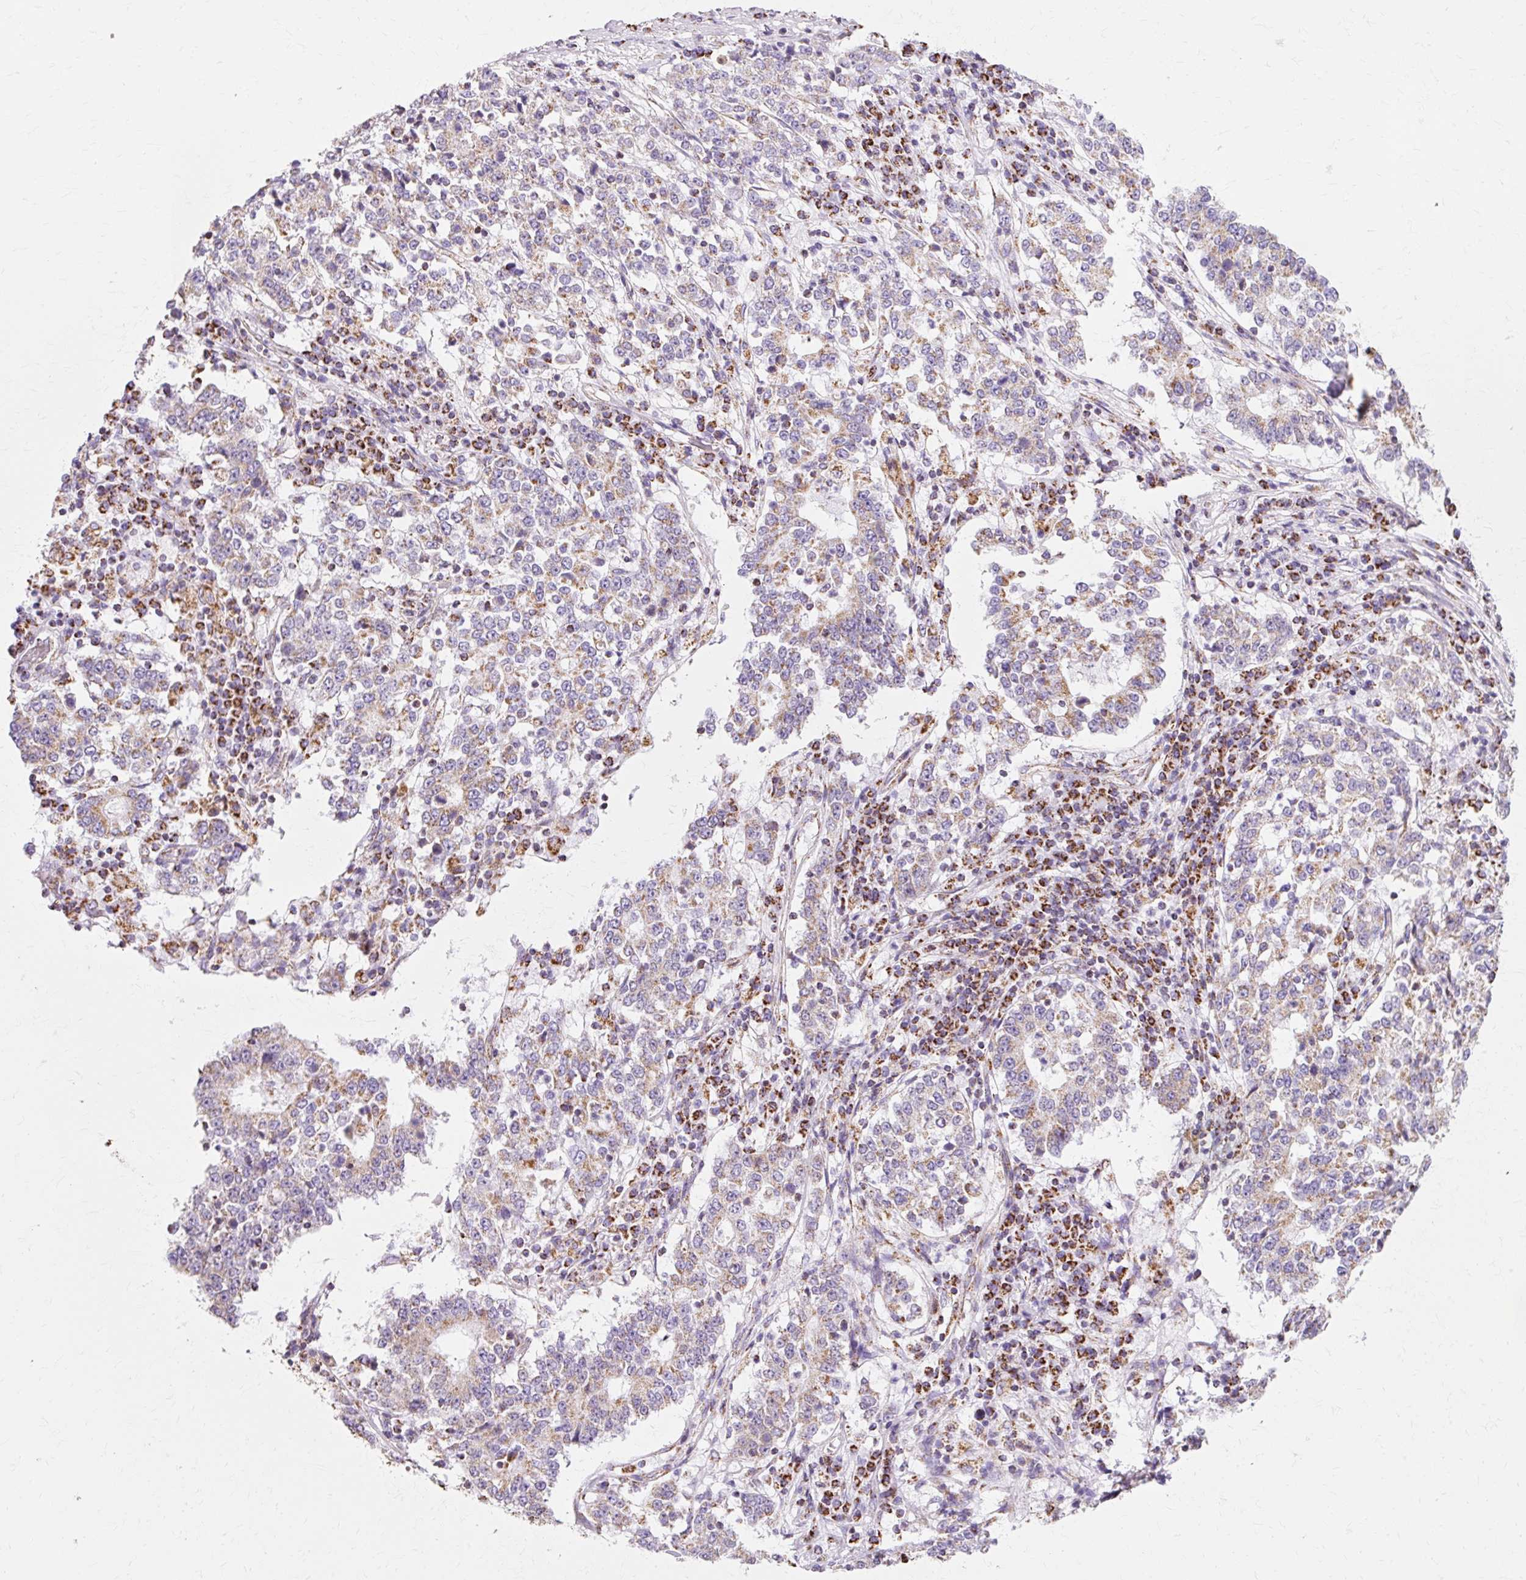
{"staining": {"intensity": "moderate", "quantity": ">75%", "location": "cytoplasmic/membranous"}, "tissue": "stomach cancer", "cell_type": "Tumor cells", "image_type": "cancer", "snomed": [{"axis": "morphology", "description": "Adenocarcinoma, NOS"}, {"axis": "topography", "description": "Stomach"}], "caption": "Protein expression by immunohistochemistry (IHC) demonstrates moderate cytoplasmic/membranous expression in about >75% of tumor cells in adenocarcinoma (stomach).", "gene": "ATP5PO", "patient": {"sex": "male", "age": 59}}